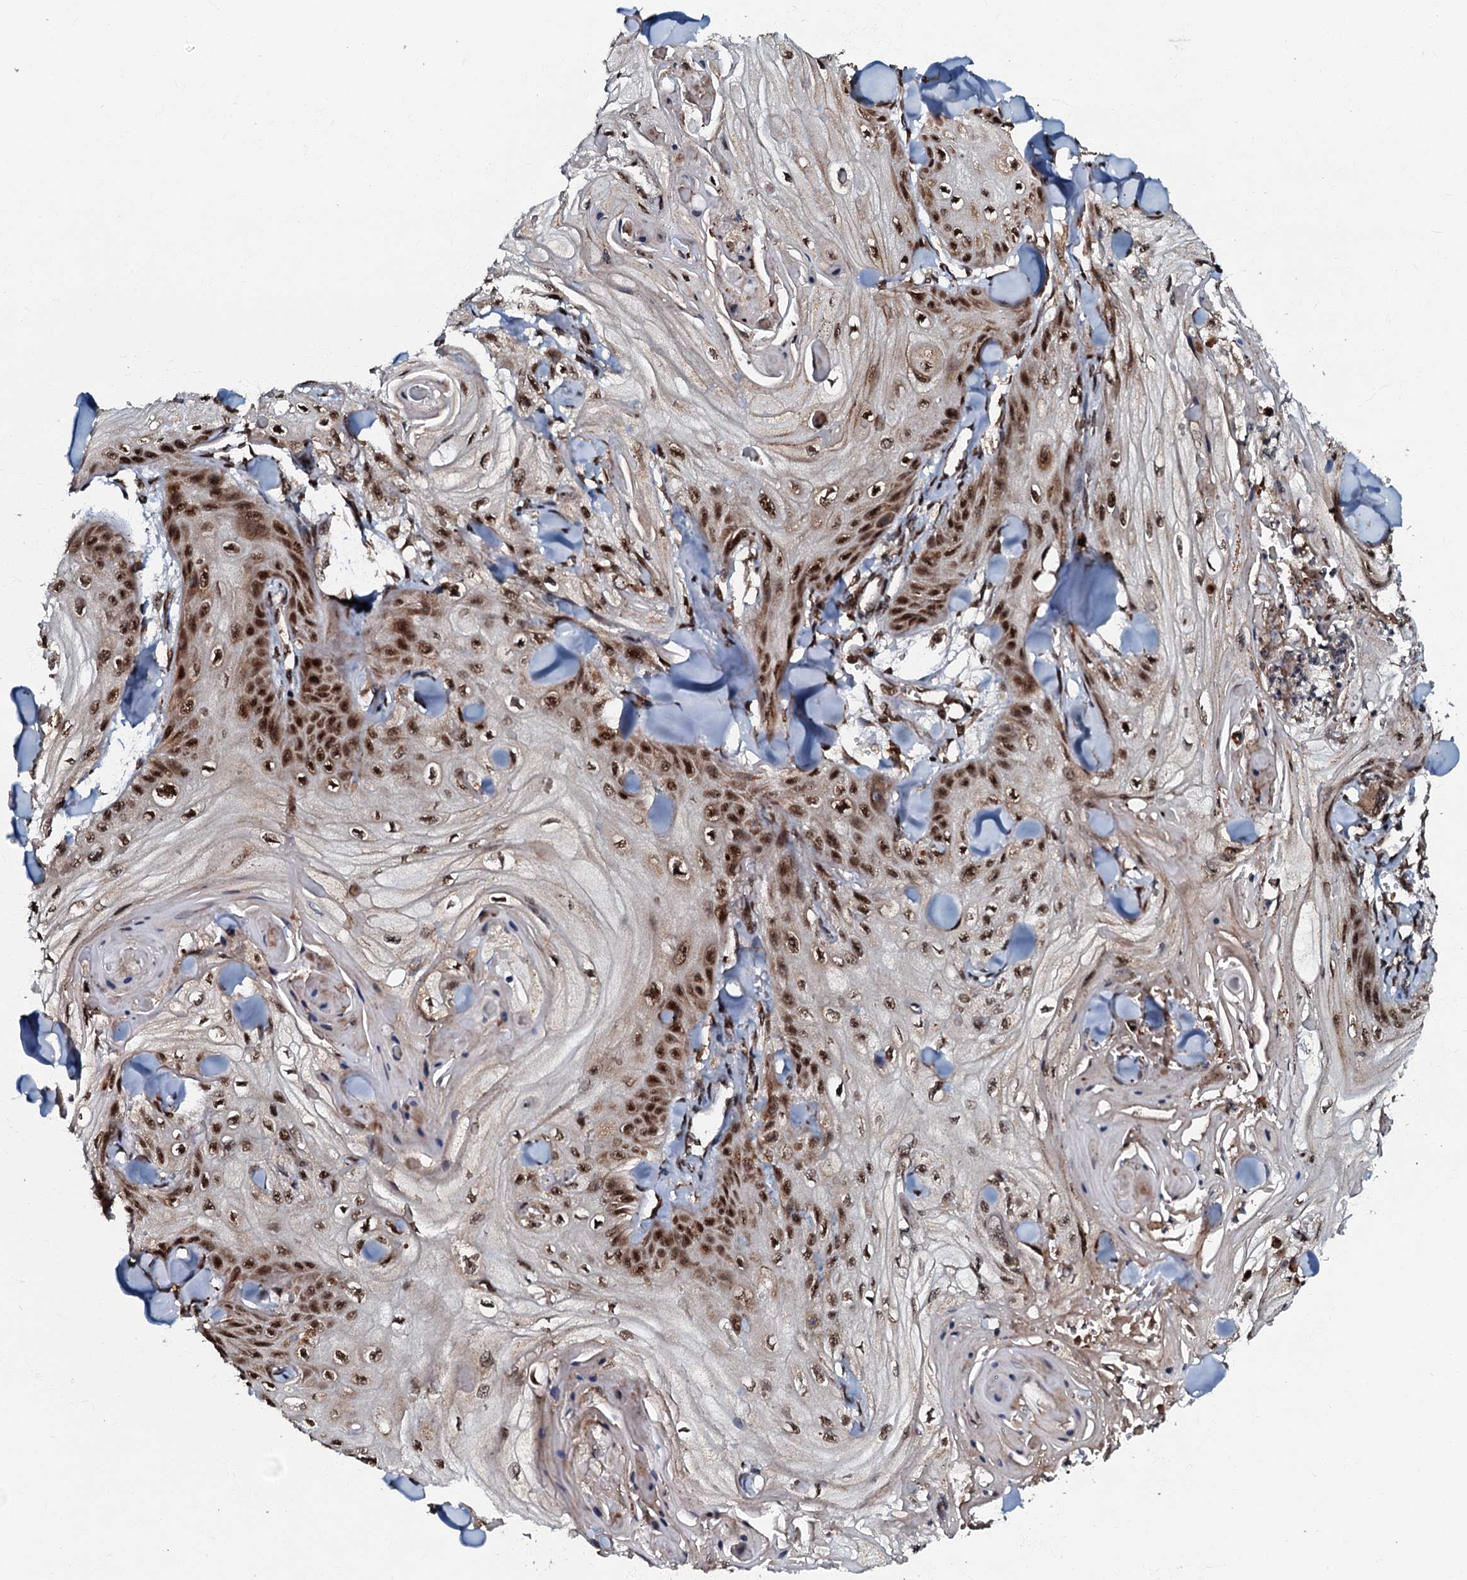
{"staining": {"intensity": "moderate", "quantity": ">75%", "location": "nuclear"}, "tissue": "skin cancer", "cell_type": "Tumor cells", "image_type": "cancer", "snomed": [{"axis": "morphology", "description": "Squamous cell carcinoma, NOS"}, {"axis": "topography", "description": "Skin"}], "caption": "Immunohistochemistry staining of squamous cell carcinoma (skin), which demonstrates medium levels of moderate nuclear positivity in approximately >75% of tumor cells indicating moderate nuclear protein staining. The staining was performed using DAB (brown) for protein detection and nuclei were counterstained in hematoxylin (blue).", "gene": "C18orf32", "patient": {"sex": "male", "age": 74}}